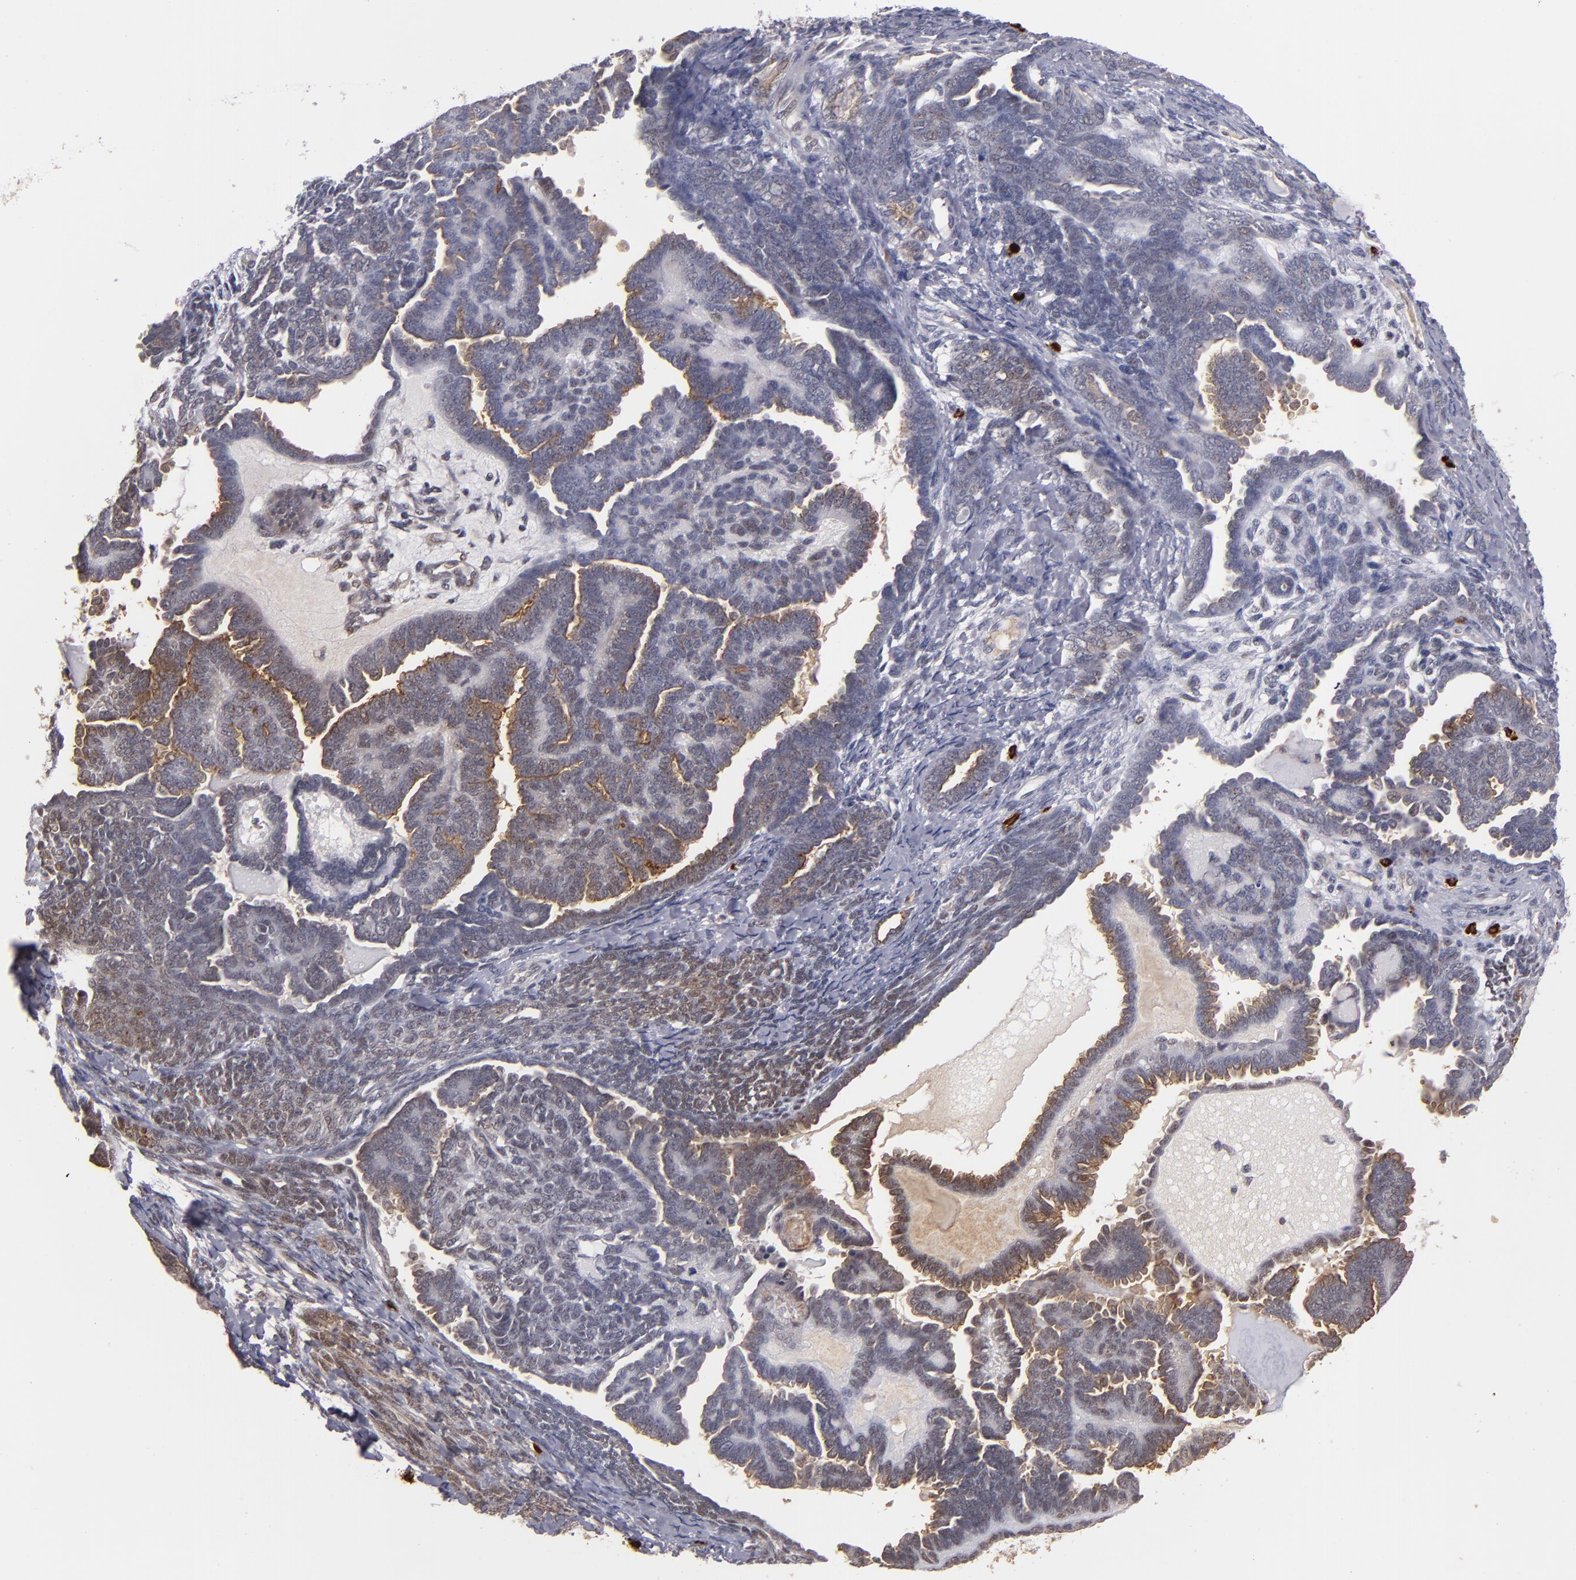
{"staining": {"intensity": "moderate", "quantity": ">75%", "location": "nuclear"}, "tissue": "endometrial cancer", "cell_type": "Tumor cells", "image_type": "cancer", "snomed": [{"axis": "morphology", "description": "Neoplasm, malignant, NOS"}, {"axis": "topography", "description": "Endometrium"}], "caption": "Endometrial cancer tissue displays moderate nuclear positivity in about >75% of tumor cells (DAB (3,3'-diaminobenzidine) IHC, brown staining for protein, blue staining for nuclei).", "gene": "STX3", "patient": {"sex": "female", "age": 74}}